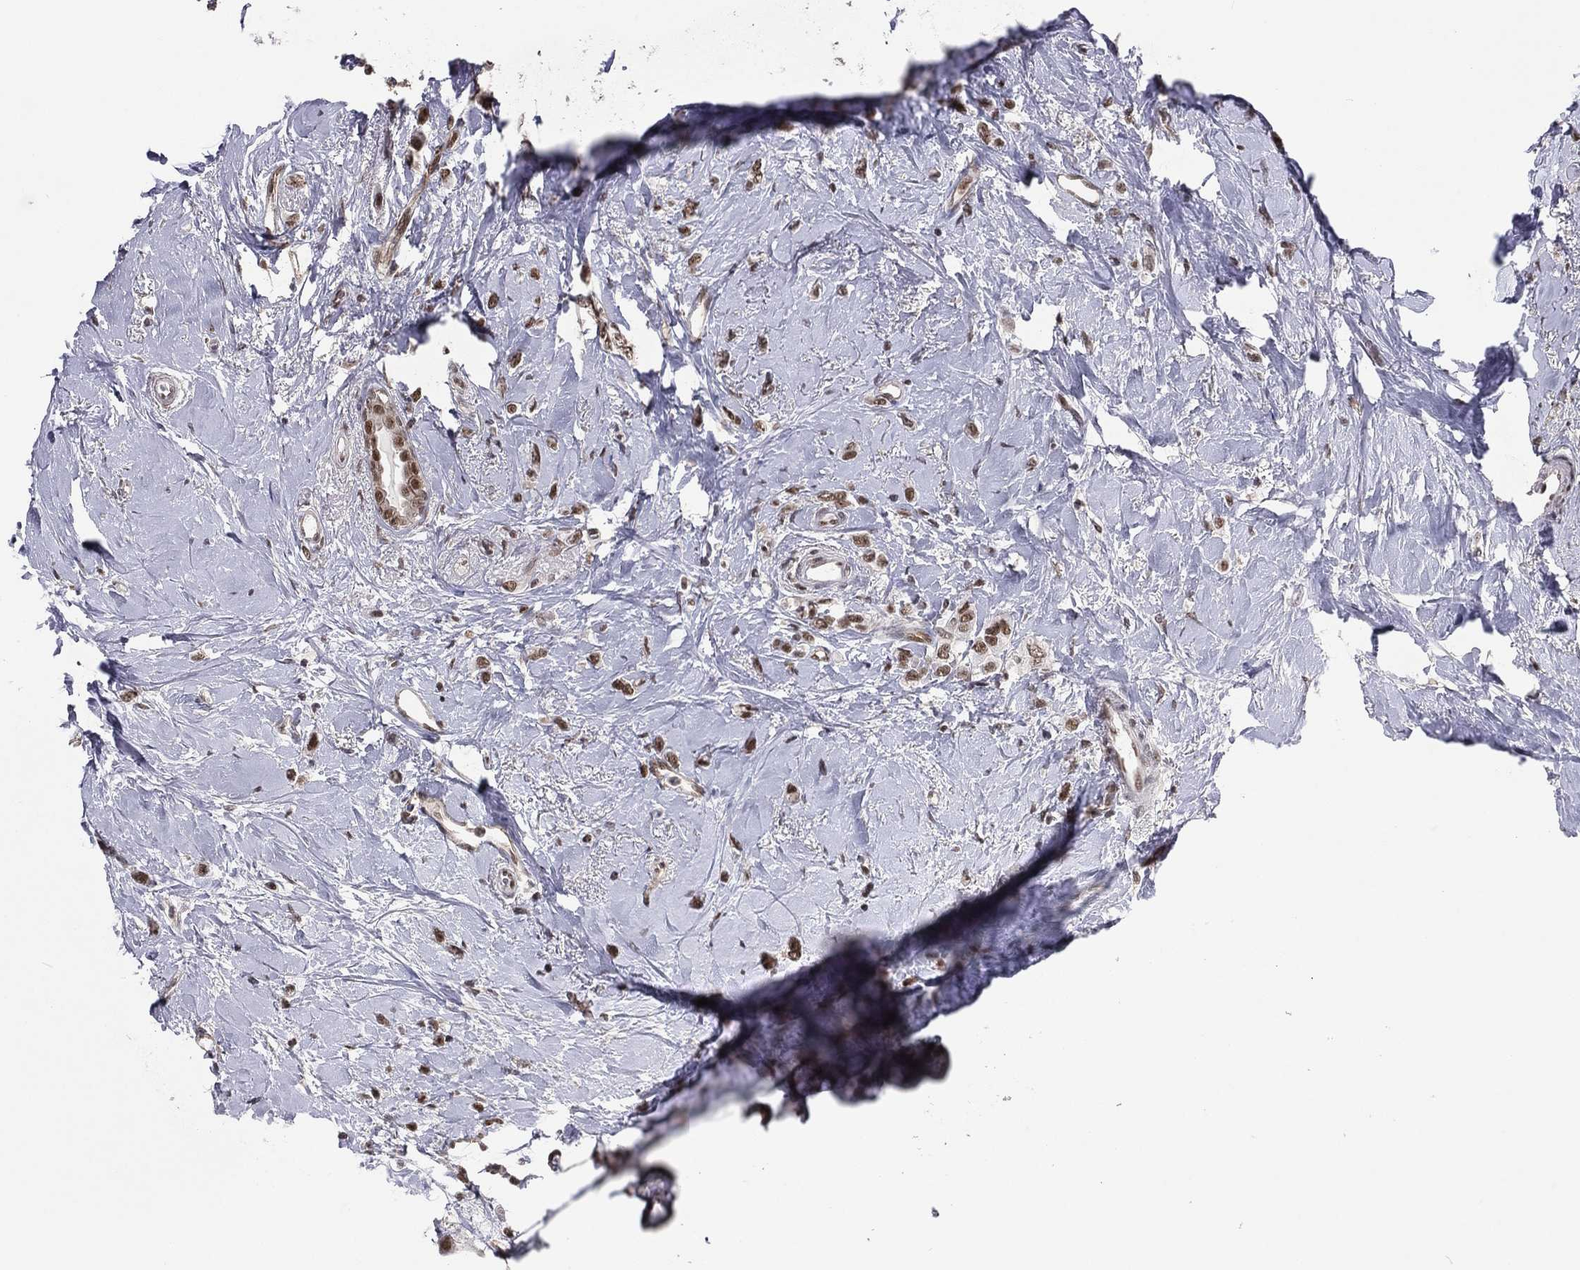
{"staining": {"intensity": "strong", "quantity": "25%-75%", "location": "nuclear"}, "tissue": "breast cancer", "cell_type": "Tumor cells", "image_type": "cancer", "snomed": [{"axis": "morphology", "description": "Lobular carcinoma"}, {"axis": "topography", "description": "Breast"}], "caption": "Immunohistochemical staining of human breast cancer displays high levels of strong nuclear protein positivity in approximately 25%-75% of tumor cells.", "gene": "GPALPP1", "patient": {"sex": "female", "age": 66}}